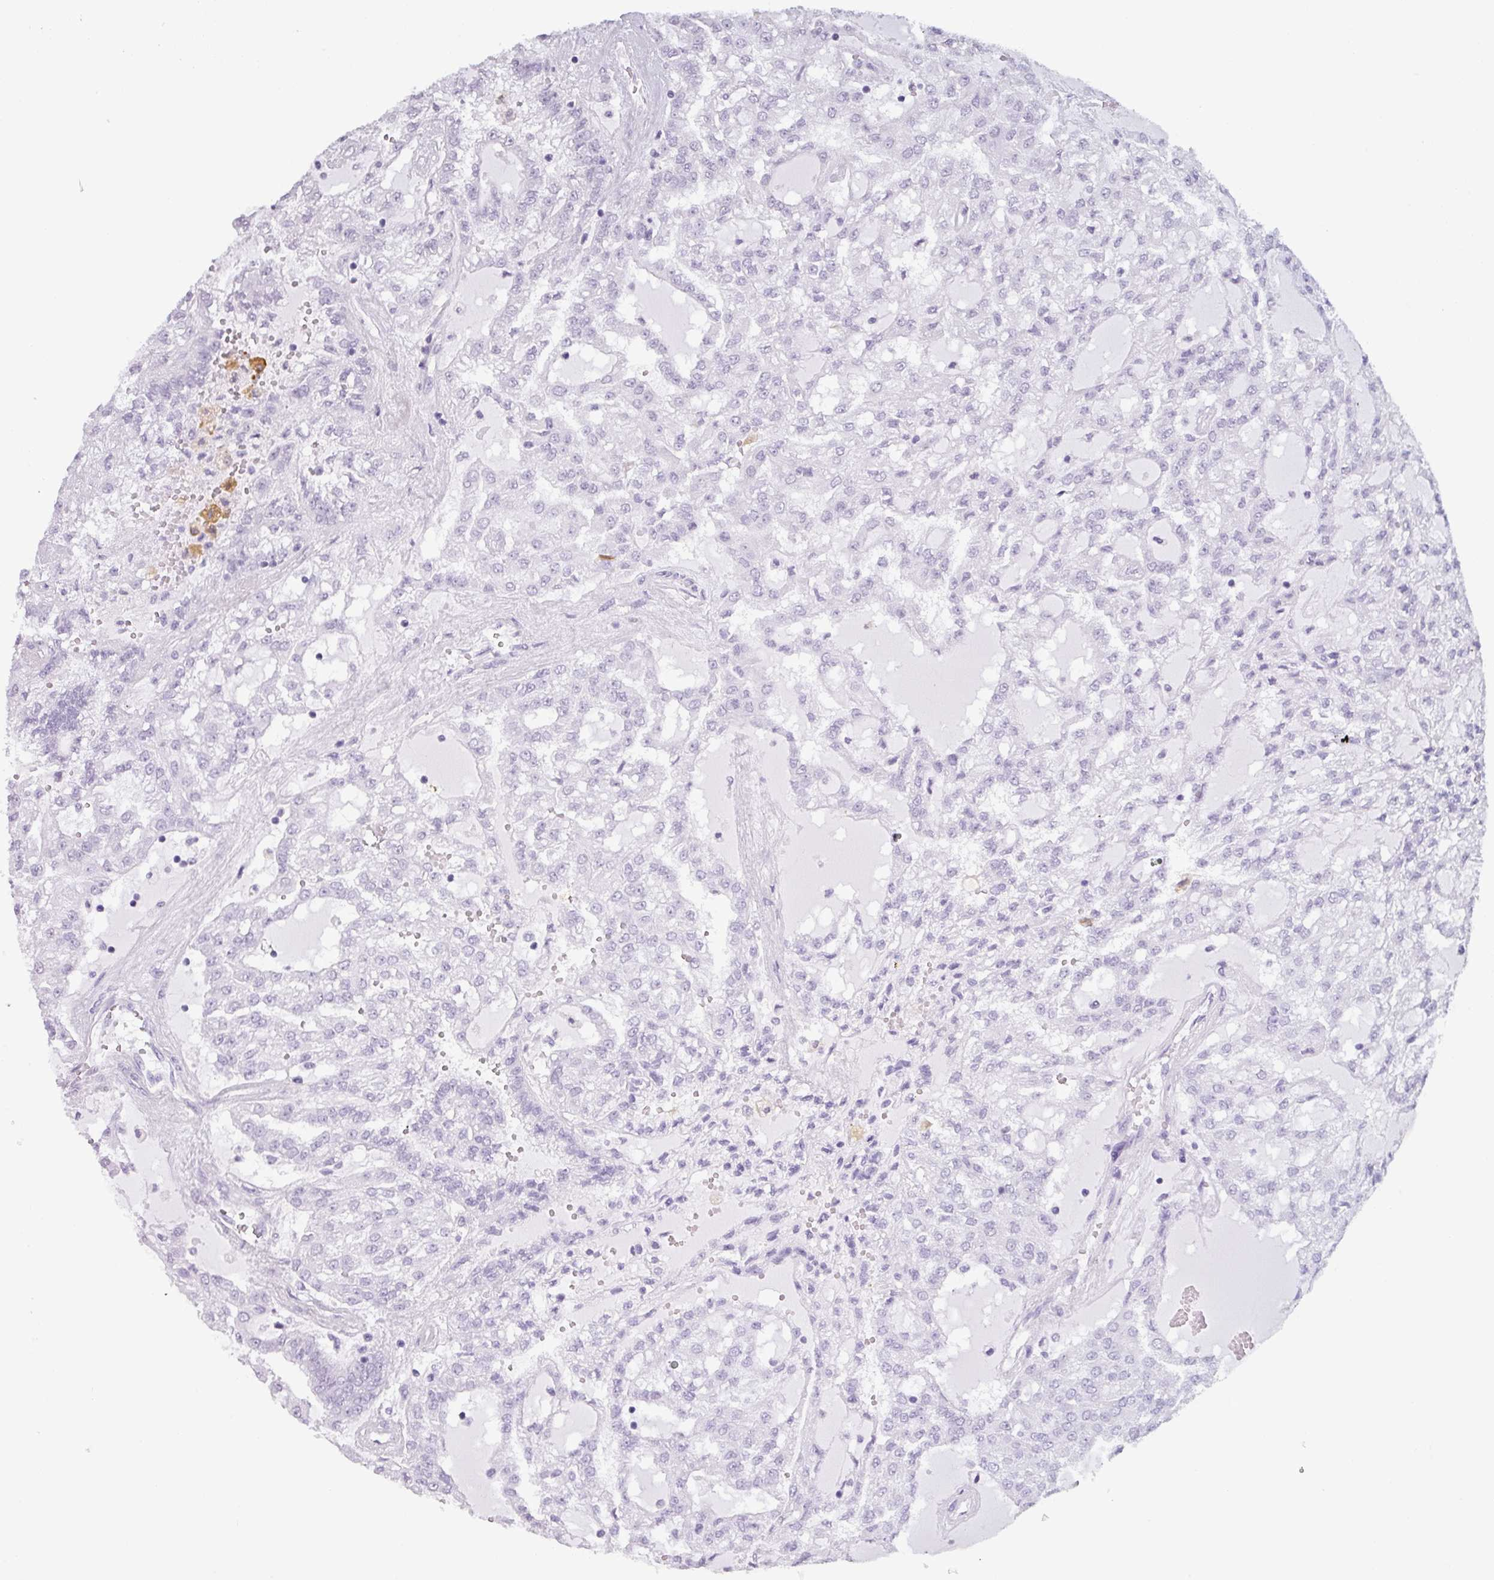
{"staining": {"intensity": "negative", "quantity": "none", "location": "none"}, "tissue": "renal cancer", "cell_type": "Tumor cells", "image_type": "cancer", "snomed": [{"axis": "morphology", "description": "Adenocarcinoma, NOS"}, {"axis": "topography", "description": "Kidney"}], "caption": "High magnification brightfield microscopy of adenocarcinoma (renal) stained with DAB (3,3'-diaminobenzidine) (brown) and counterstained with hematoxylin (blue): tumor cells show no significant expression.", "gene": "SLC26A9", "patient": {"sex": "male", "age": 63}}